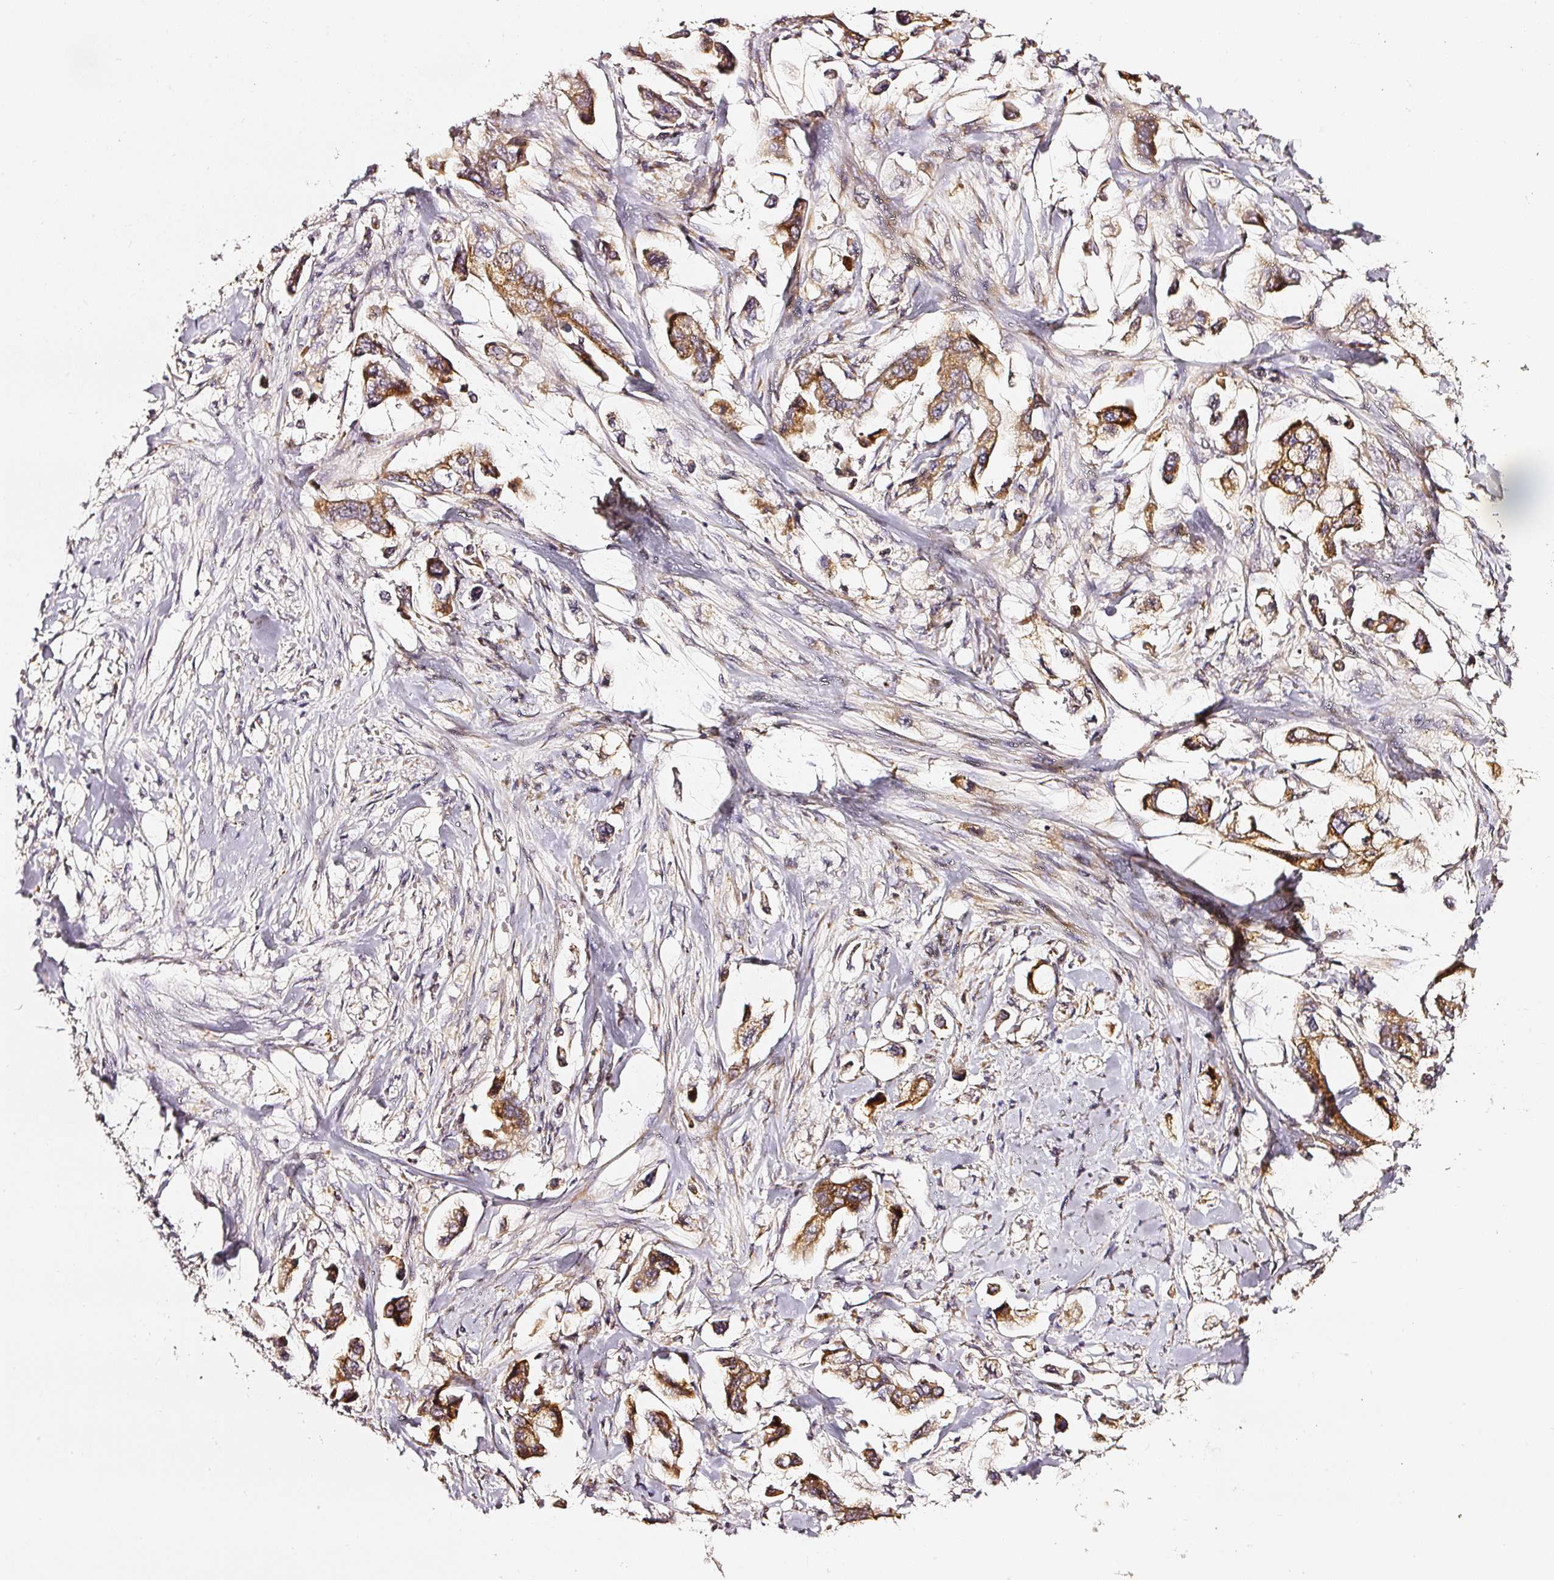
{"staining": {"intensity": "moderate", "quantity": ">75%", "location": "cytoplasmic/membranous"}, "tissue": "stomach cancer", "cell_type": "Tumor cells", "image_type": "cancer", "snomed": [{"axis": "morphology", "description": "Adenocarcinoma, NOS"}, {"axis": "topography", "description": "Stomach"}], "caption": "This photomicrograph demonstrates immunohistochemistry (IHC) staining of human stomach cancer (adenocarcinoma), with medium moderate cytoplasmic/membranous positivity in about >75% of tumor cells.", "gene": "NTRK1", "patient": {"sex": "male", "age": 62}}